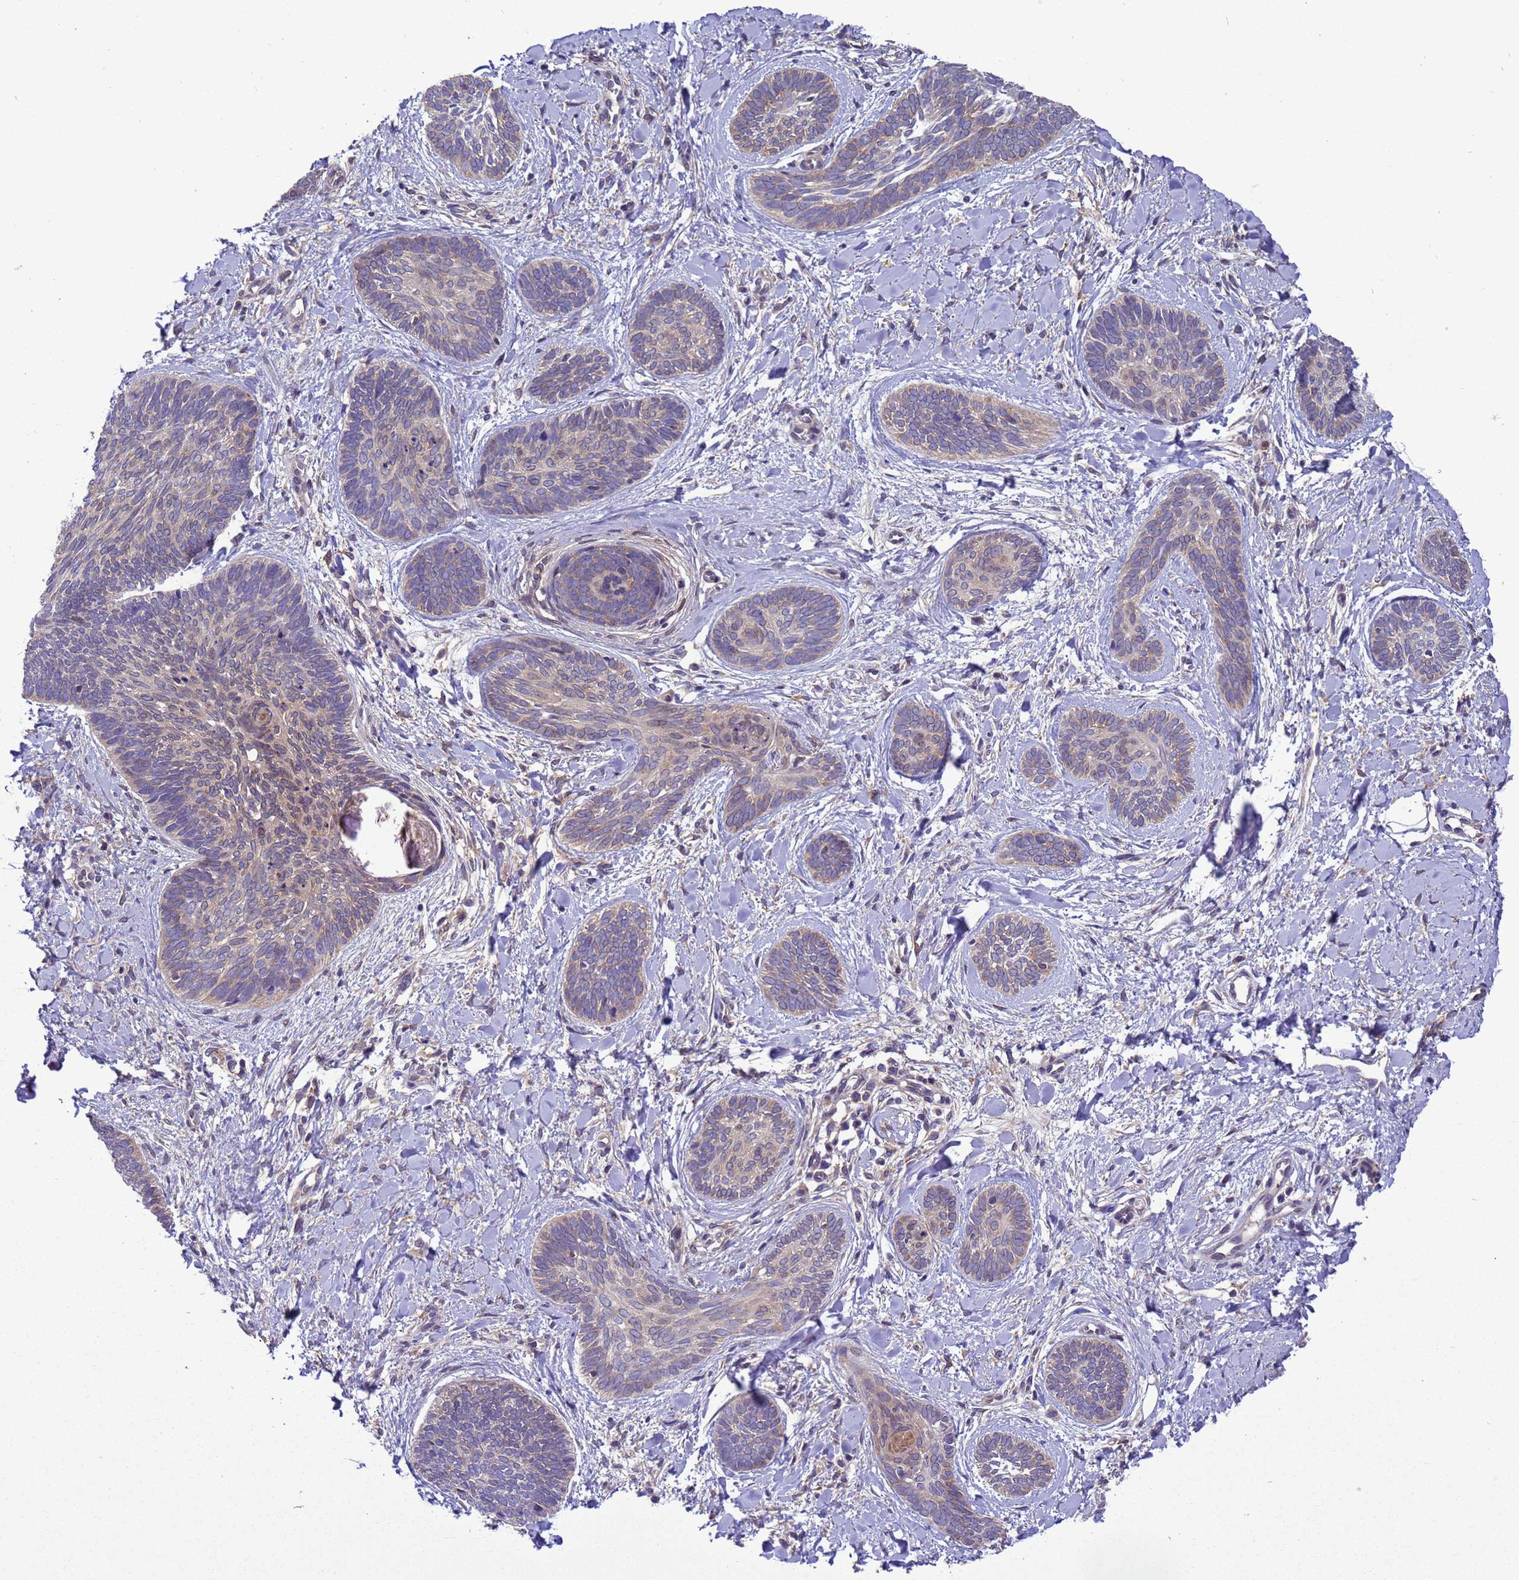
{"staining": {"intensity": "weak", "quantity": "25%-75%", "location": "cytoplasmic/membranous"}, "tissue": "skin cancer", "cell_type": "Tumor cells", "image_type": "cancer", "snomed": [{"axis": "morphology", "description": "Basal cell carcinoma"}, {"axis": "topography", "description": "Skin"}], "caption": "Skin cancer (basal cell carcinoma) stained with immunohistochemistry reveals weak cytoplasmic/membranous staining in approximately 25%-75% of tumor cells. Nuclei are stained in blue.", "gene": "ARHGAP12", "patient": {"sex": "female", "age": 81}}